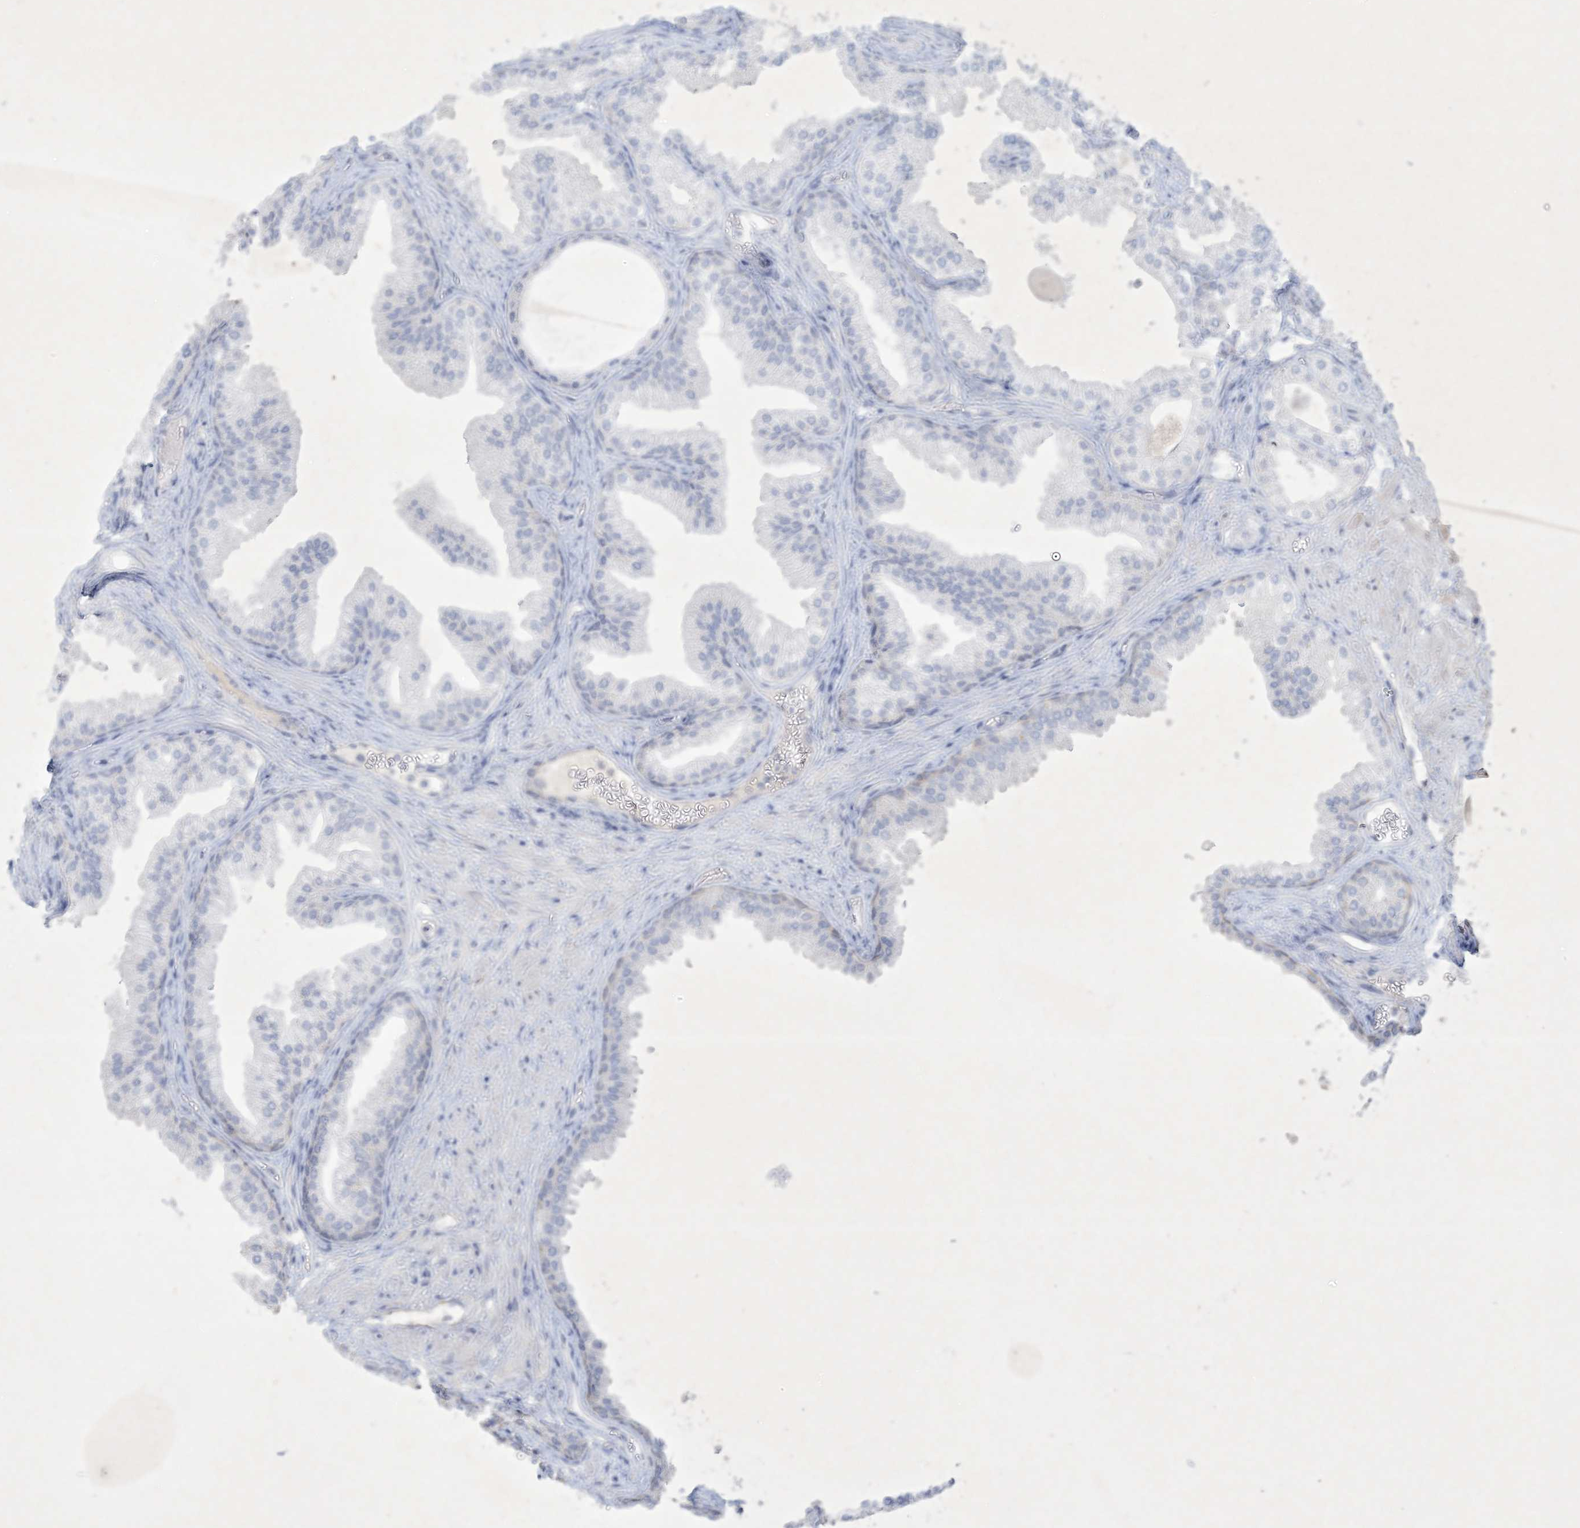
{"staining": {"intensity": "moderate", "quantity": "<25%", "location": "cytoplasmic/membranous"}, "tissue": "prostate", "cell_type": "Glandular cells", "image_type": "normal", "snomed": [{"axis": "morphology", "description": "Normal tissue, NOS"}, {"axis": "topography", "description": "Prostate"}], "caption": "Immunohistochemistry (IHC) of benign prostate reveals low levels of moderate cytoplasmic/membranous positivity in about <25% of glandular cells. (Stains: DAB (3,3'-diaminobenzidine) in brown, nuclei in blue, Microscopy: brightfield microscopy at high magnification).", "gene": "CCDC24", "patient": {"sex": "male", "age": 76}}